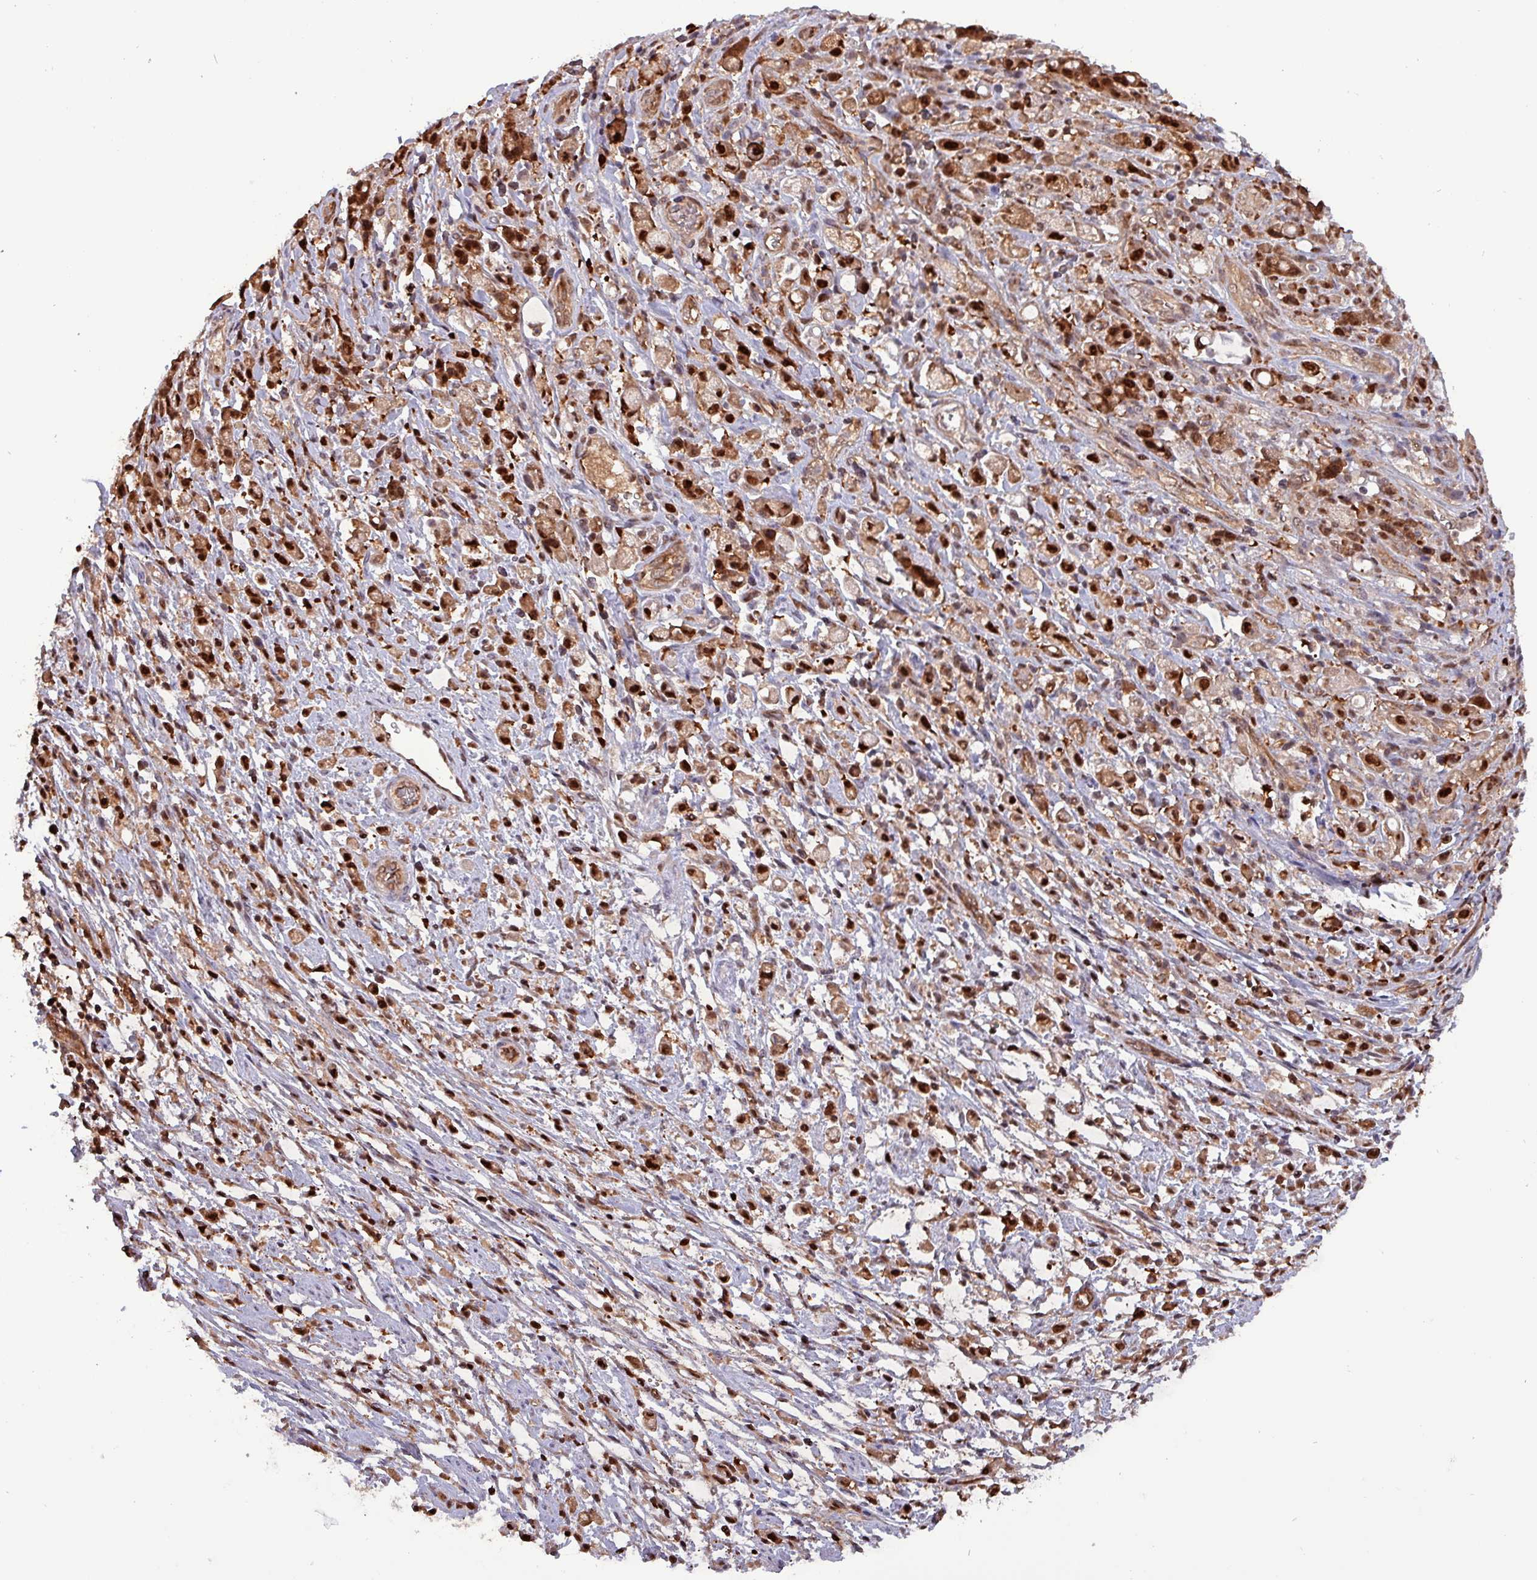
{"staining": {"intensity": "strong", "quantity": ">75%", "location": "cytoplasmic/membranous,nuclear"}, "tissue": "stomach cancer", "cell_type": "Tumor cells", "image_type": "cancer", "snomed": [{"axis": "morphology", "description": "Adenocarcinoma, NOS"}, {"axis": "topography", "description": "Stomach"}], "caption": "Human stomach cancer stained with a brown dye reveals strong cytoplasmic/membranous and nuclear positive positivity in about >75% of tumor cells.", "gene": "PSMB8", "patient": {"sex": "female", "age": 60}}